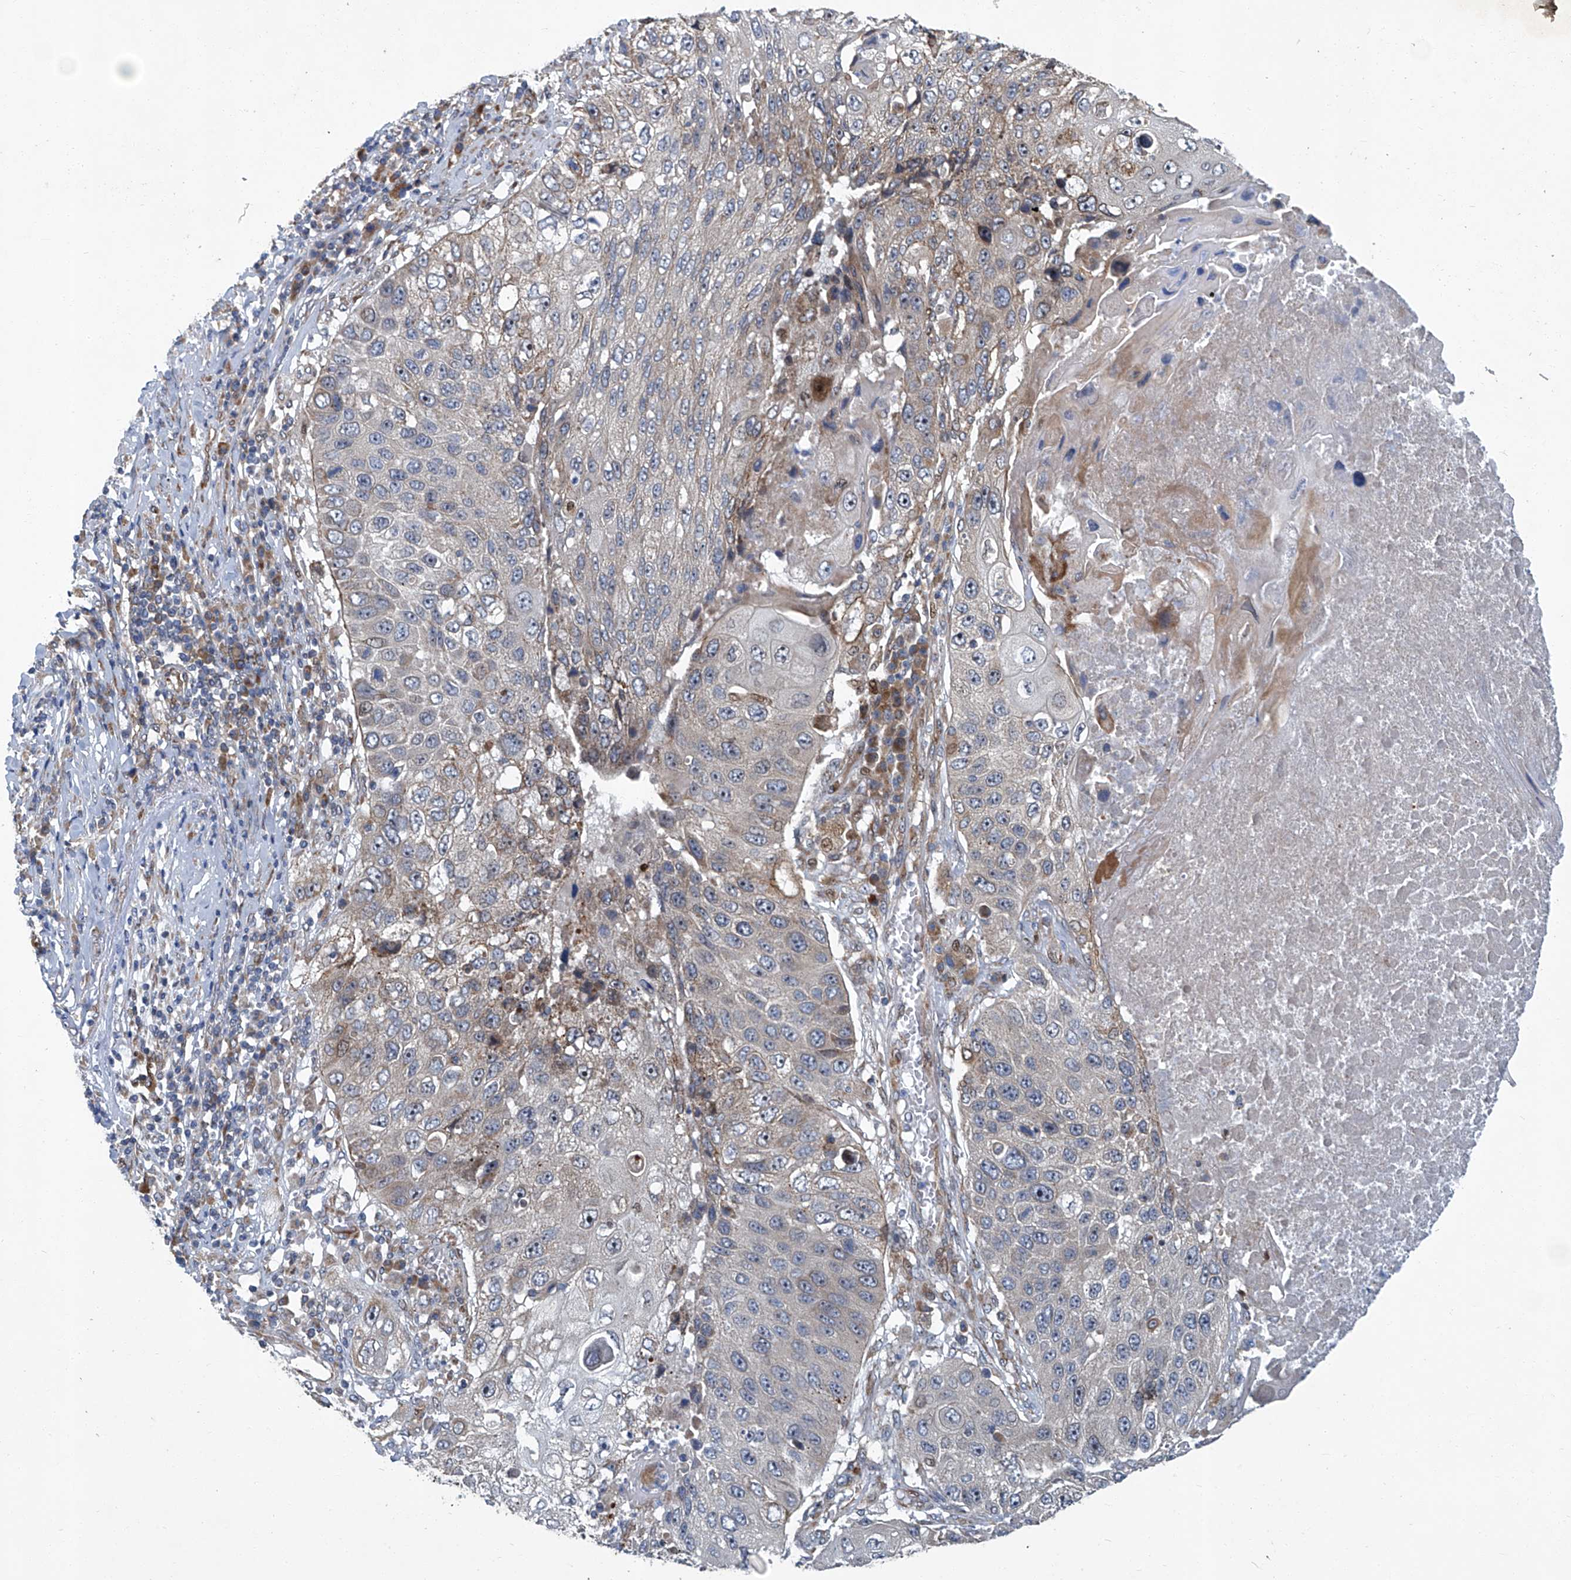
{"staining": {"intensity": "weak", "quantity": "<25%", "location": "cytoplasmic/membranous"}, "tissue": "lung cancer", "cell_type": "Tumor cells", "image_type": "cancer", "snomed": [{"axis": "morphology", "description": "Squamous cell carcinoma, NOS"}, {"axis": "topography", "description": "Lung"}], "caption": "This is an immunohistochemistry (IHC) photomicrograph of human lung cancer. There is no staining in tumor cells.", "gene": "GPR132", "patient": {"sex": "male", "age": 61}}